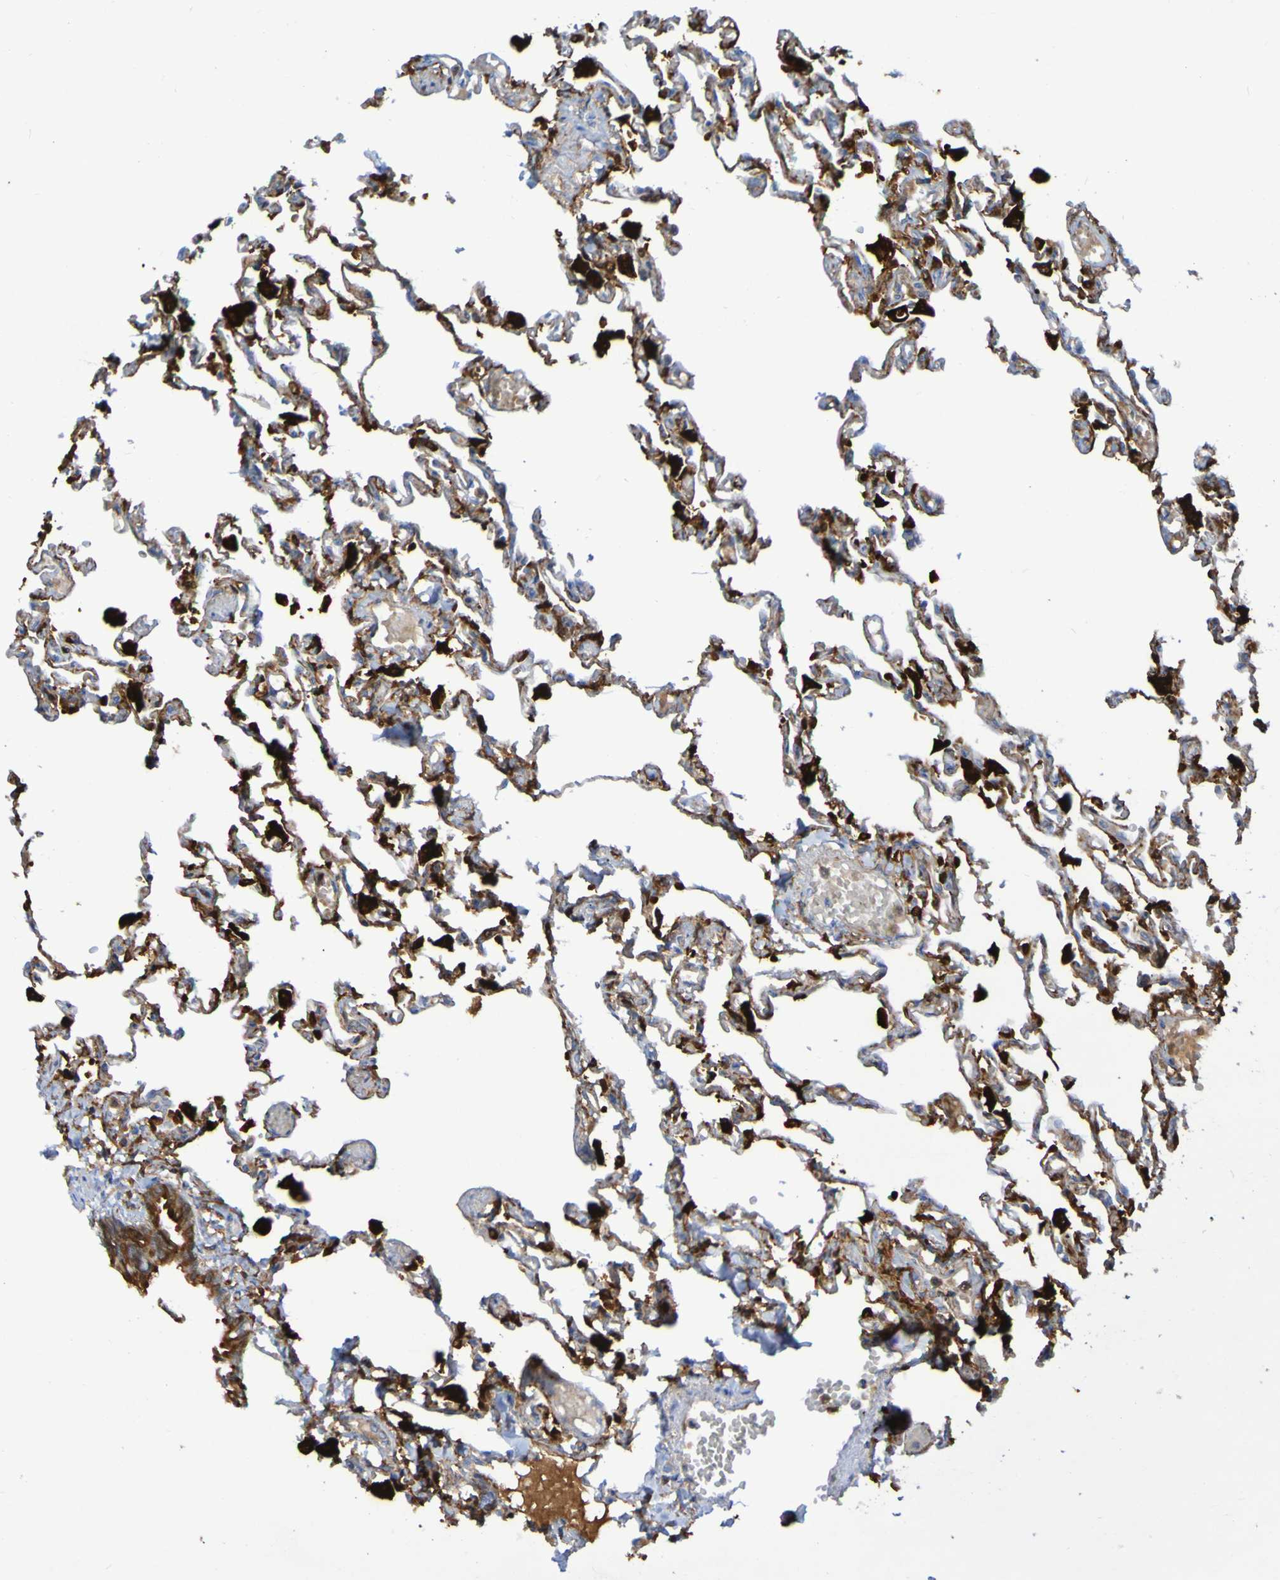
{"staining": {"intensity": "strong", "quantity": ">75%", "location": "cytoplasmic/membranous"}, "tissue": "lung", "cell_type": "Alveolar cells", "image_type": "normal", "snomed": [{"axis": "morphology", "description": "Normal tissue, NOS"}, {"axis": "topography", "description": "Lung"}], "caption": "Immunohistochemistry (IHC) histopathology image of normal lung stained for a protein (brown), which displays high levels of strong cytoplasmic/membranous positivity in approximately >75% of alveolar cells.", "gene": "MPPE1", "patient": {"sex": "male", "age": 21}}